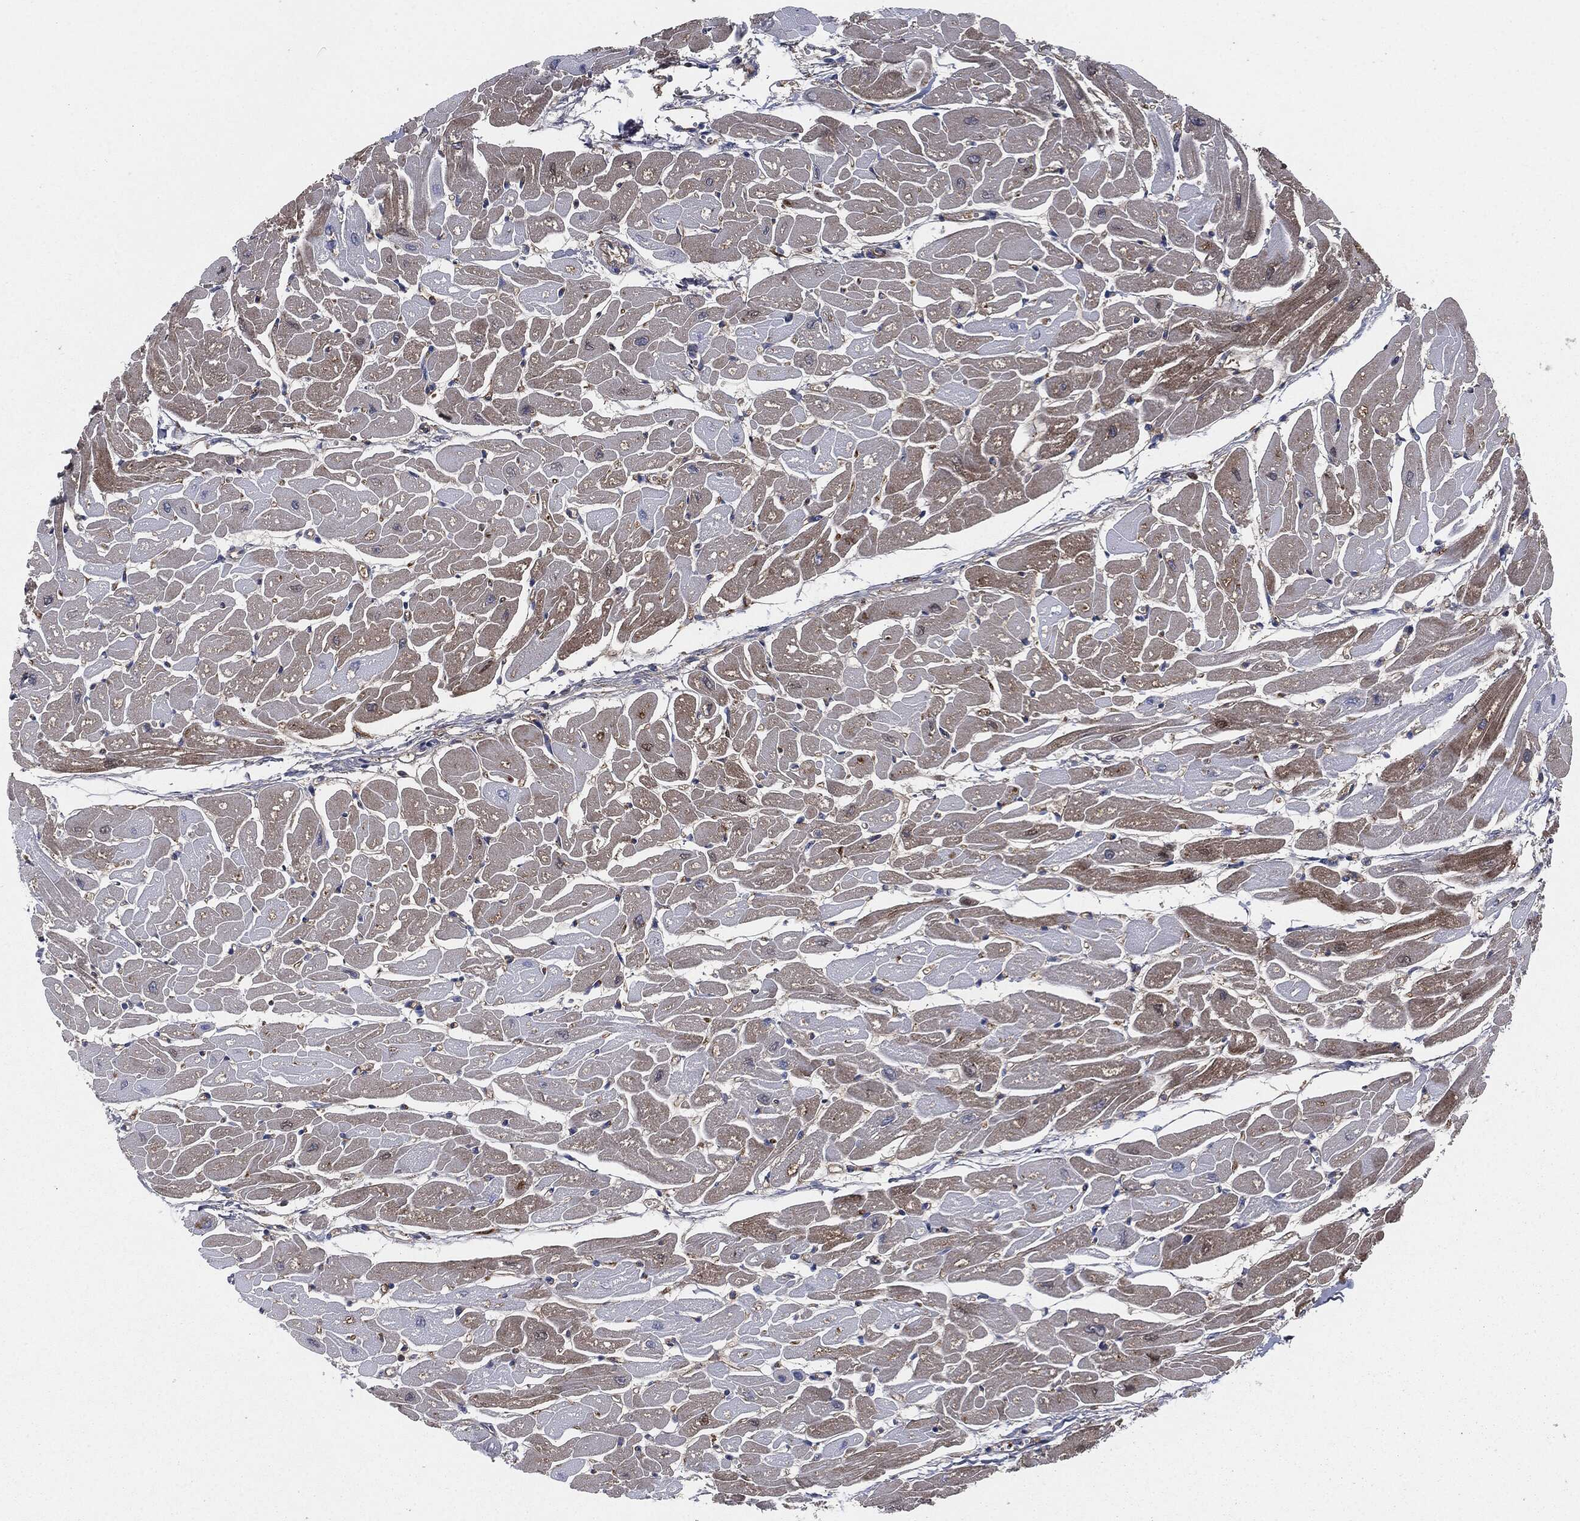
{"staining": {"intensity": "weak", "quantity": "25%-75%", "location": "cytoplasmic/membranous"}, "tissue": "heart muscle", "cell_type": "Cardiomyocytes", "image_type": "normal", "snomed": [{"axis": "morphology", "description": "Normal tissue, NOS"}, {"axis": "topography", "description": "Heart"}], "caption": "Weak cytoplasmic/membranous protein staining is appreciated in about 25%-75% of cardiomyocytes in heart muscle.", "gene": "APOB", "patient": {"sex": "male", "age": 57}}